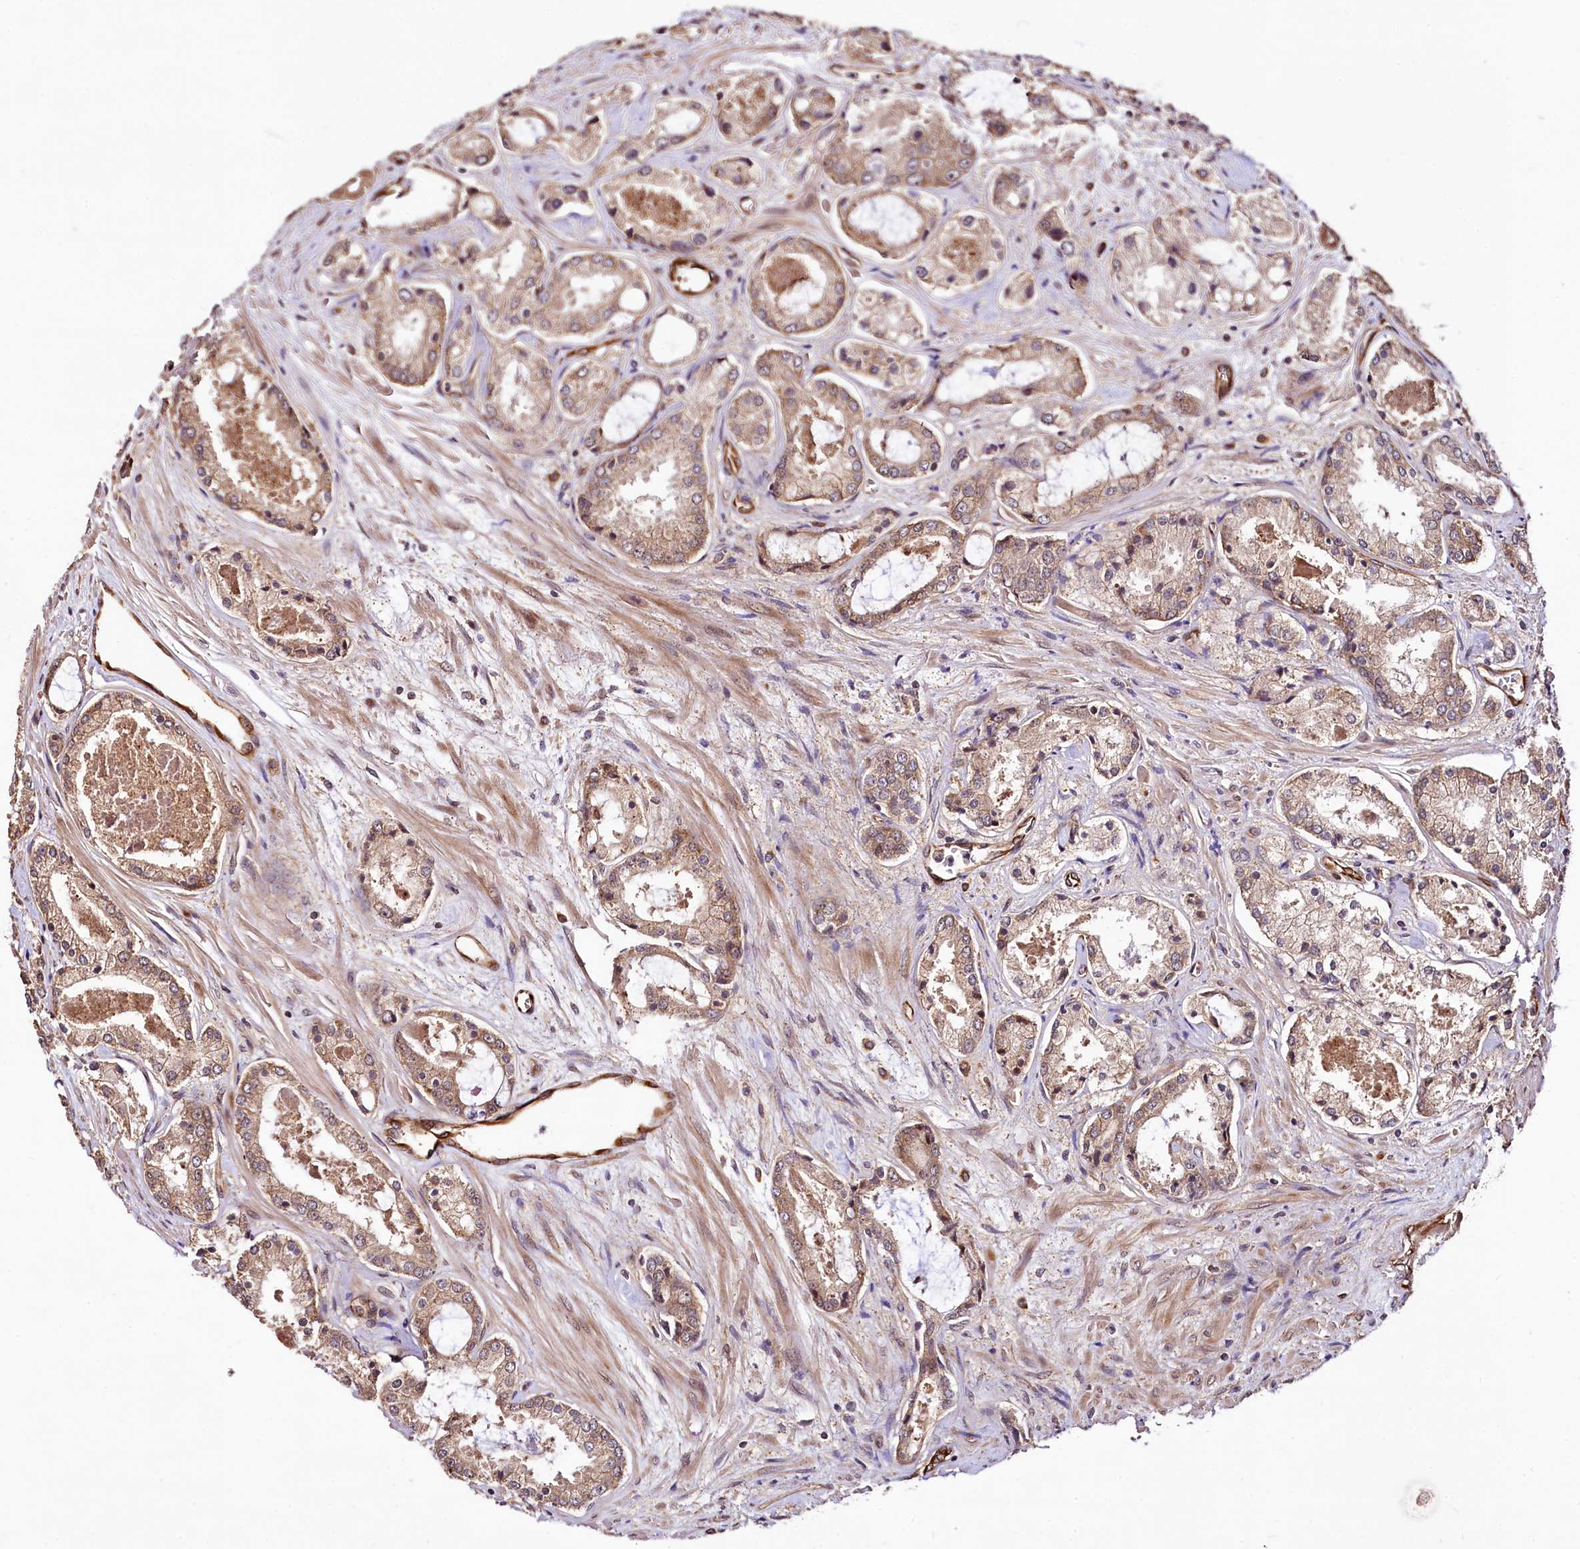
{"staining": {"intensity": "weak", "quantity": "25%-75%", "location": "cytoplasmic/membranous"}, "tissue": "prostate cancer", "cell_type": "Tumor cells", "image_type": "cancer", "snomed": [{"axis": "morphology", "description": "Adenocarcinoma, Low grade"}, {"axis": "topography", "description": "Prostate"}], "caption": "IHC image of neoplastic tissue: prostate cancer (adenocarcinoma (low-grade)) stained using immunohistochemistry (IHC) displays low levels of weak protein expression localized specifically in the cytoplasmic/membranous of tumor cells, appearing as a cytoplasmic/membranous brown color.", "gene": "TBCEL", "patient": {"sex": "male", "age": 68}}